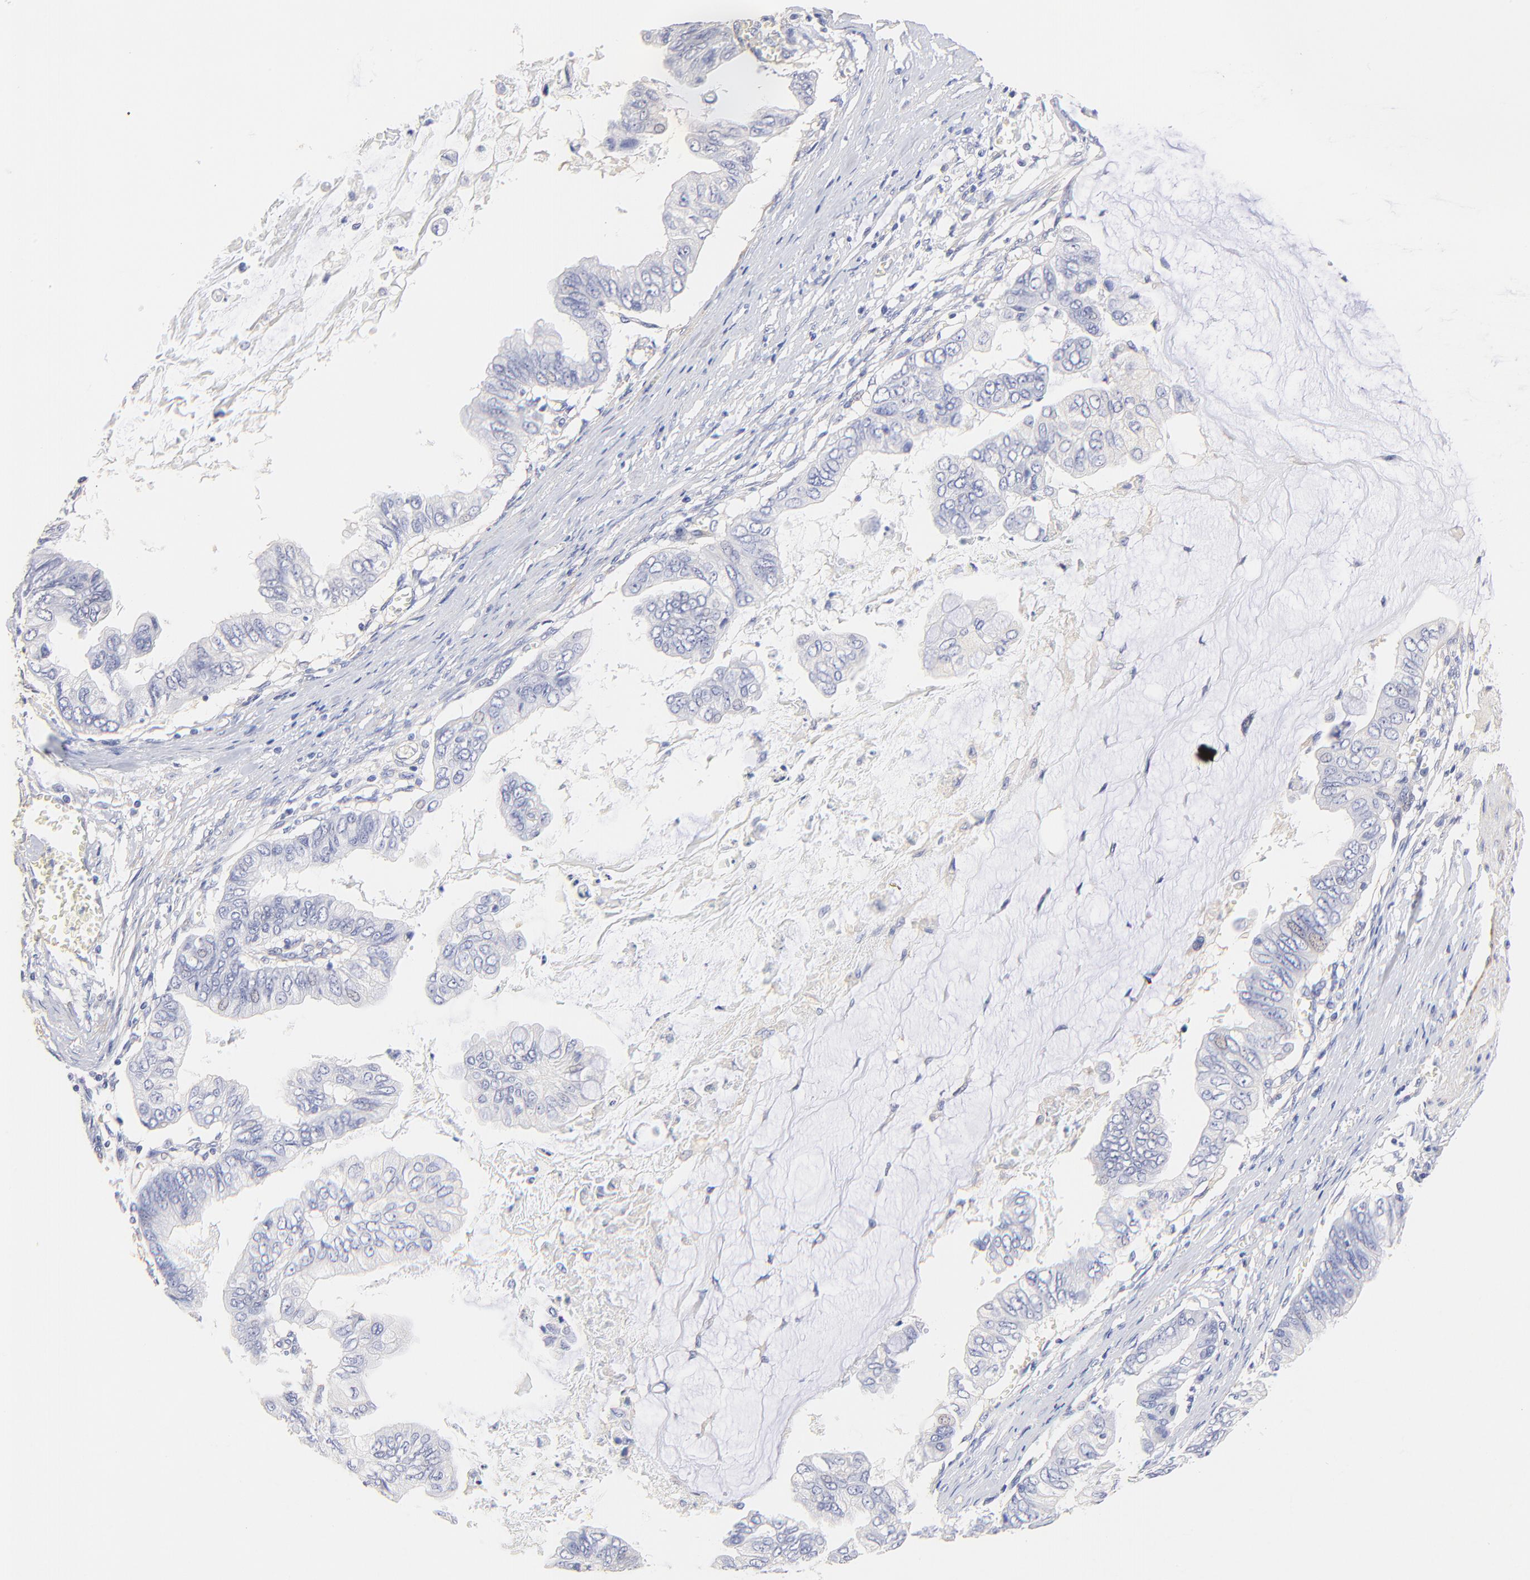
{"staining": {"intensity": "negative", "quantity": "none", "location": "none"}, "tissue": "stomach cancer", "cell_type": "Tumor cells", "image_type": "cancer", "snomed": [{"axis": "morphology", "description": "Adenocarcinoma, NOS"}, {"axis": "topography", "description": "Stomach, upper"}], "caption": "IHC image of neoplastic tissue: human stomach cancer (adenocarcinoma) stained with DAB (3,3'-diaminobenzidine) exhibits no significant protein expression in tumor cells. (DAB (3,3'-diaminobenzidine) immunohistochemistry visualized using brightfield microscopy, high magnification).", "gene": "ACTRT1", "patient": {"sex": "male", "age": 80}}